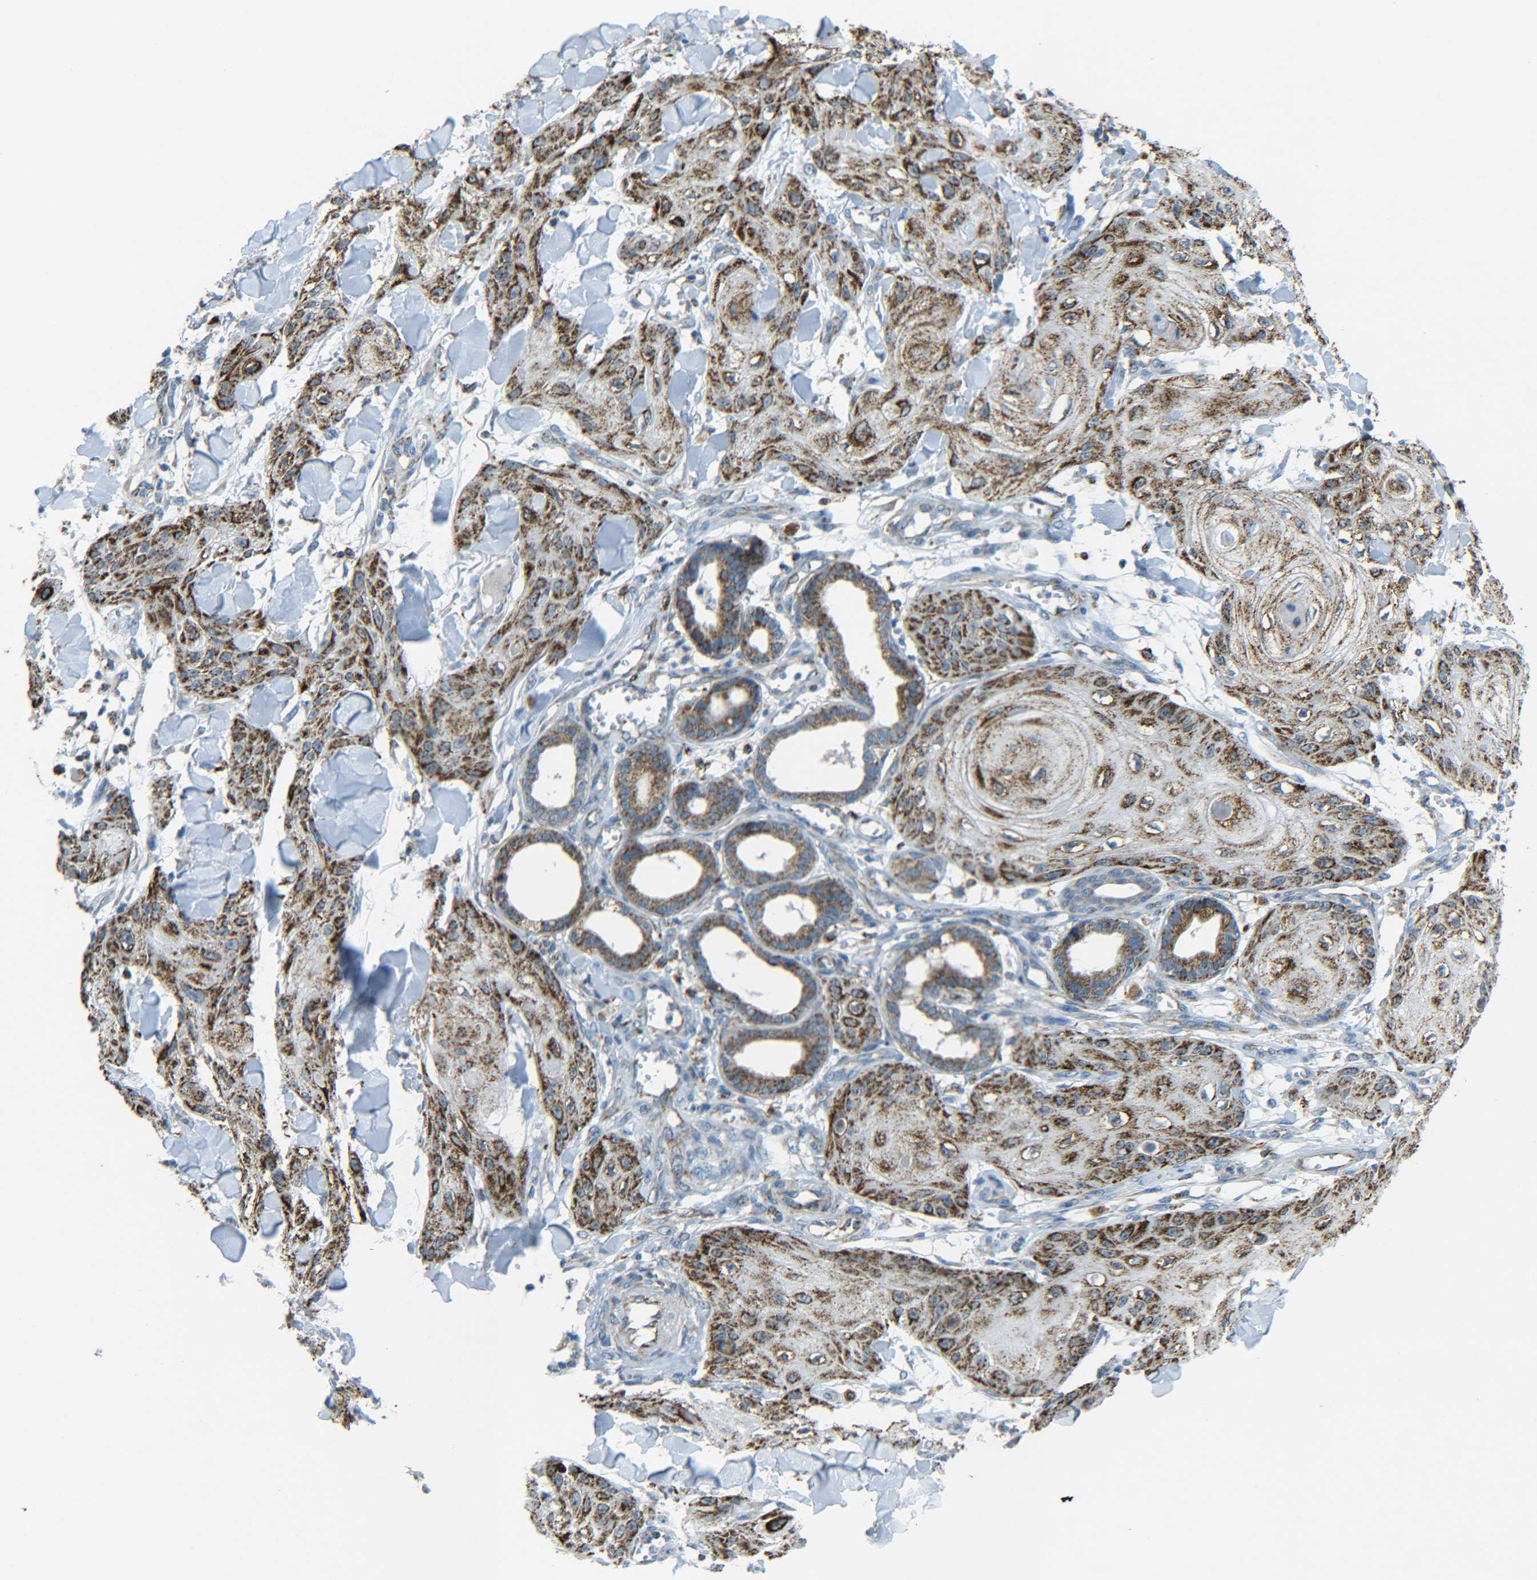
{"staining": {"intensity": "moderate", "quantity": ">75%", "location": "cytoplasmic/membranous"}, "tissue": "skin cancer", "cell_type": "Tumor cells", "image_type": "cancer", "snomed": [{"axis": "morphology", "description": "Squamous cell carcinoma, NOS"}, {"axis": "topography", "description": "Skin"}], "caption": "Approximately >75% of tumor cells in skin cancer (squamous cell carcinoma) exhibit moderate cytoplasmic/membranous protein expression as visualized by brown immunohistochemical staining.", "gene": "CYB5R1", "patient": {"sex": "male", "age": 74}}